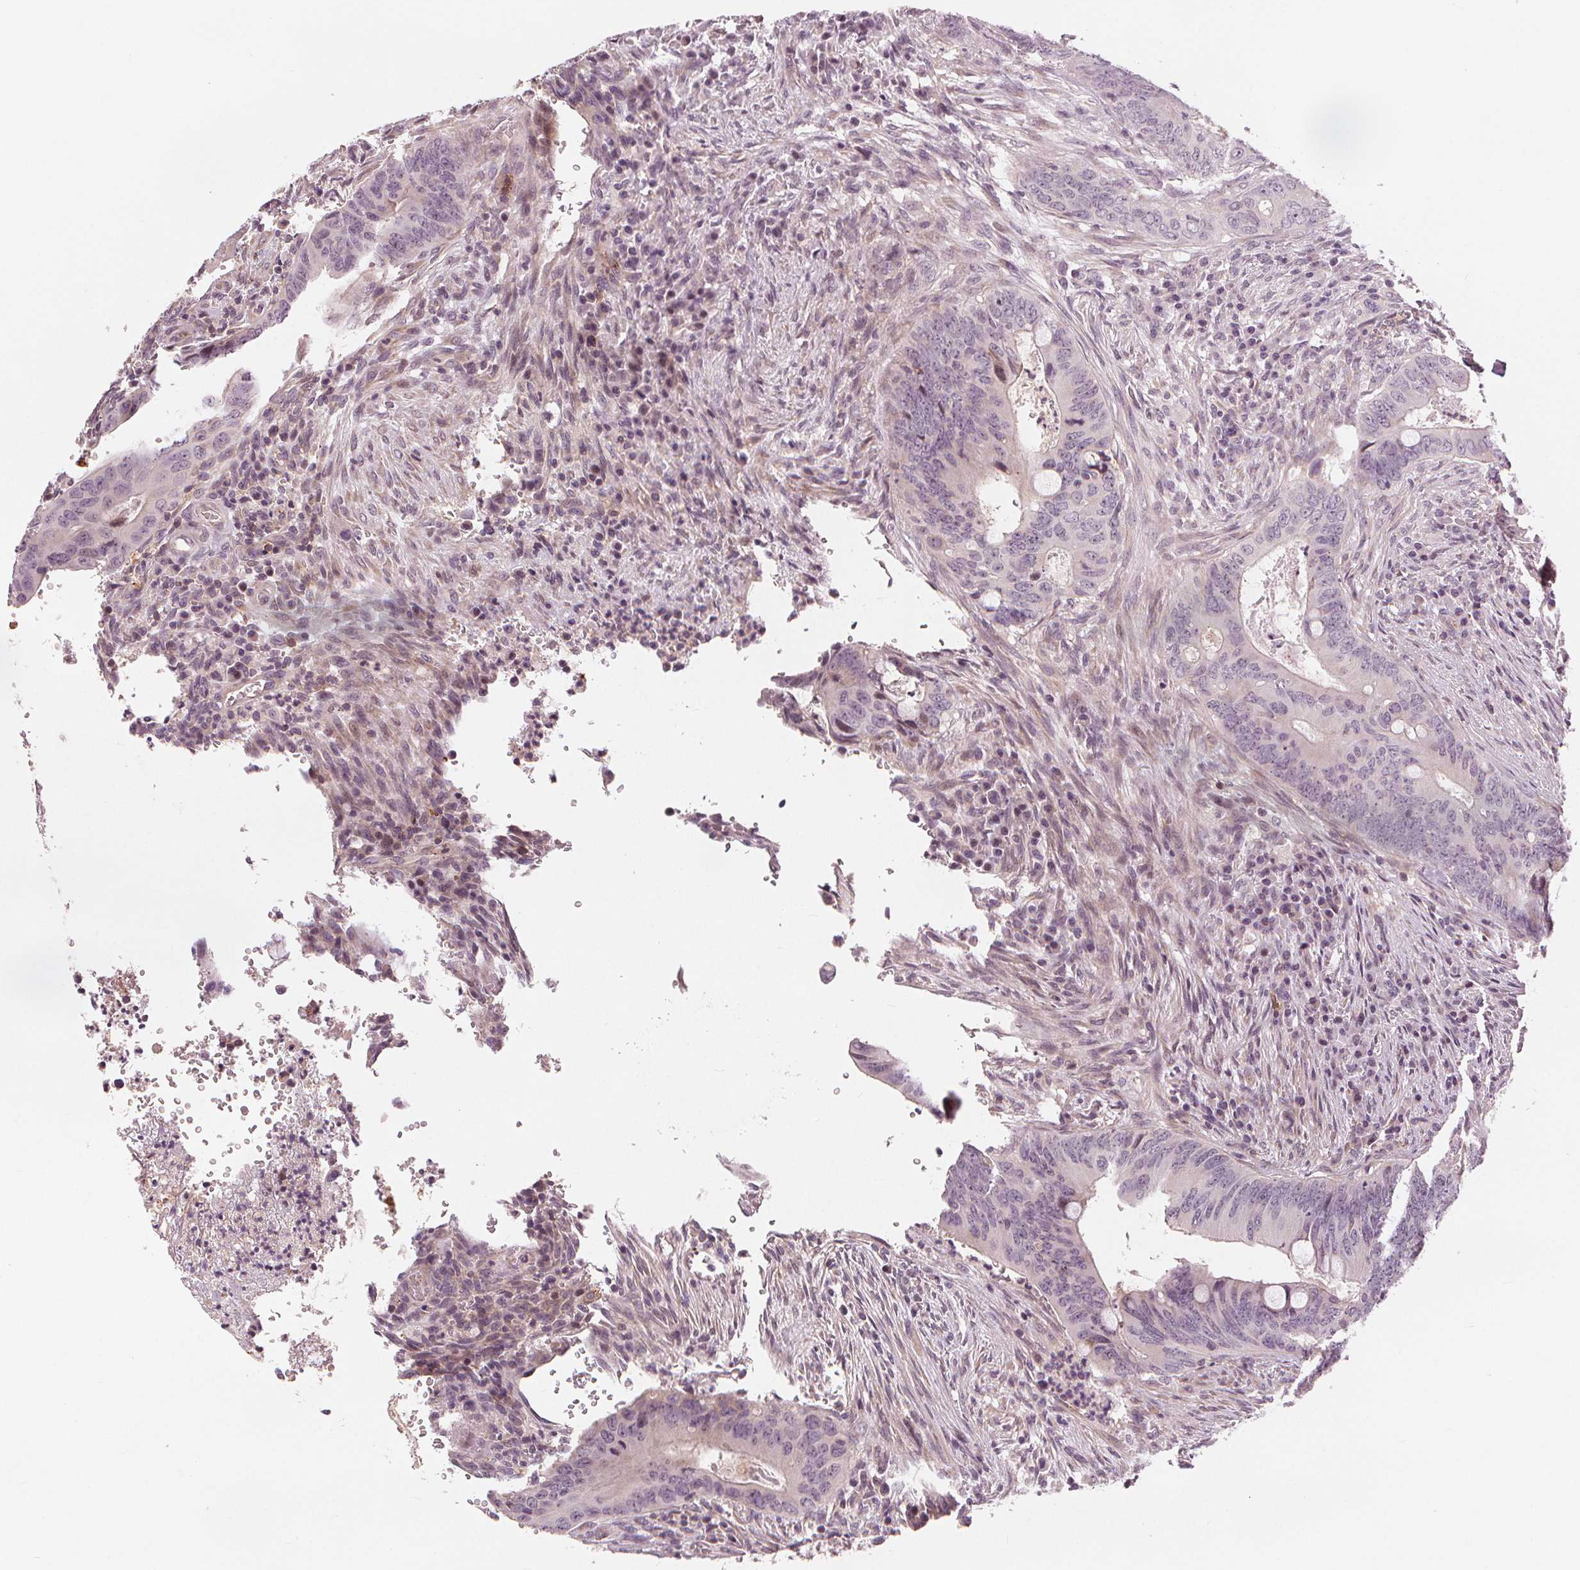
{"staining": {"intensity": "negative", "quantity": "none", "location": "none"}, "tissue": "colorectal cancer", "cell_type": "Tumor cells", "image_type": "cancer", "snomed": [{"axis": "morphology", "description": "Adenocarcinoma, NOS"}, {"axis": "topography", "description": "Colon"}], "caption": "Colorectal cancer (adenocarcinoma) stained for a protein using immunohistochemistry shows no expression tumor cells.", "gene": "SLC34A1", "patient": {"sex": "female", "age": 74}}